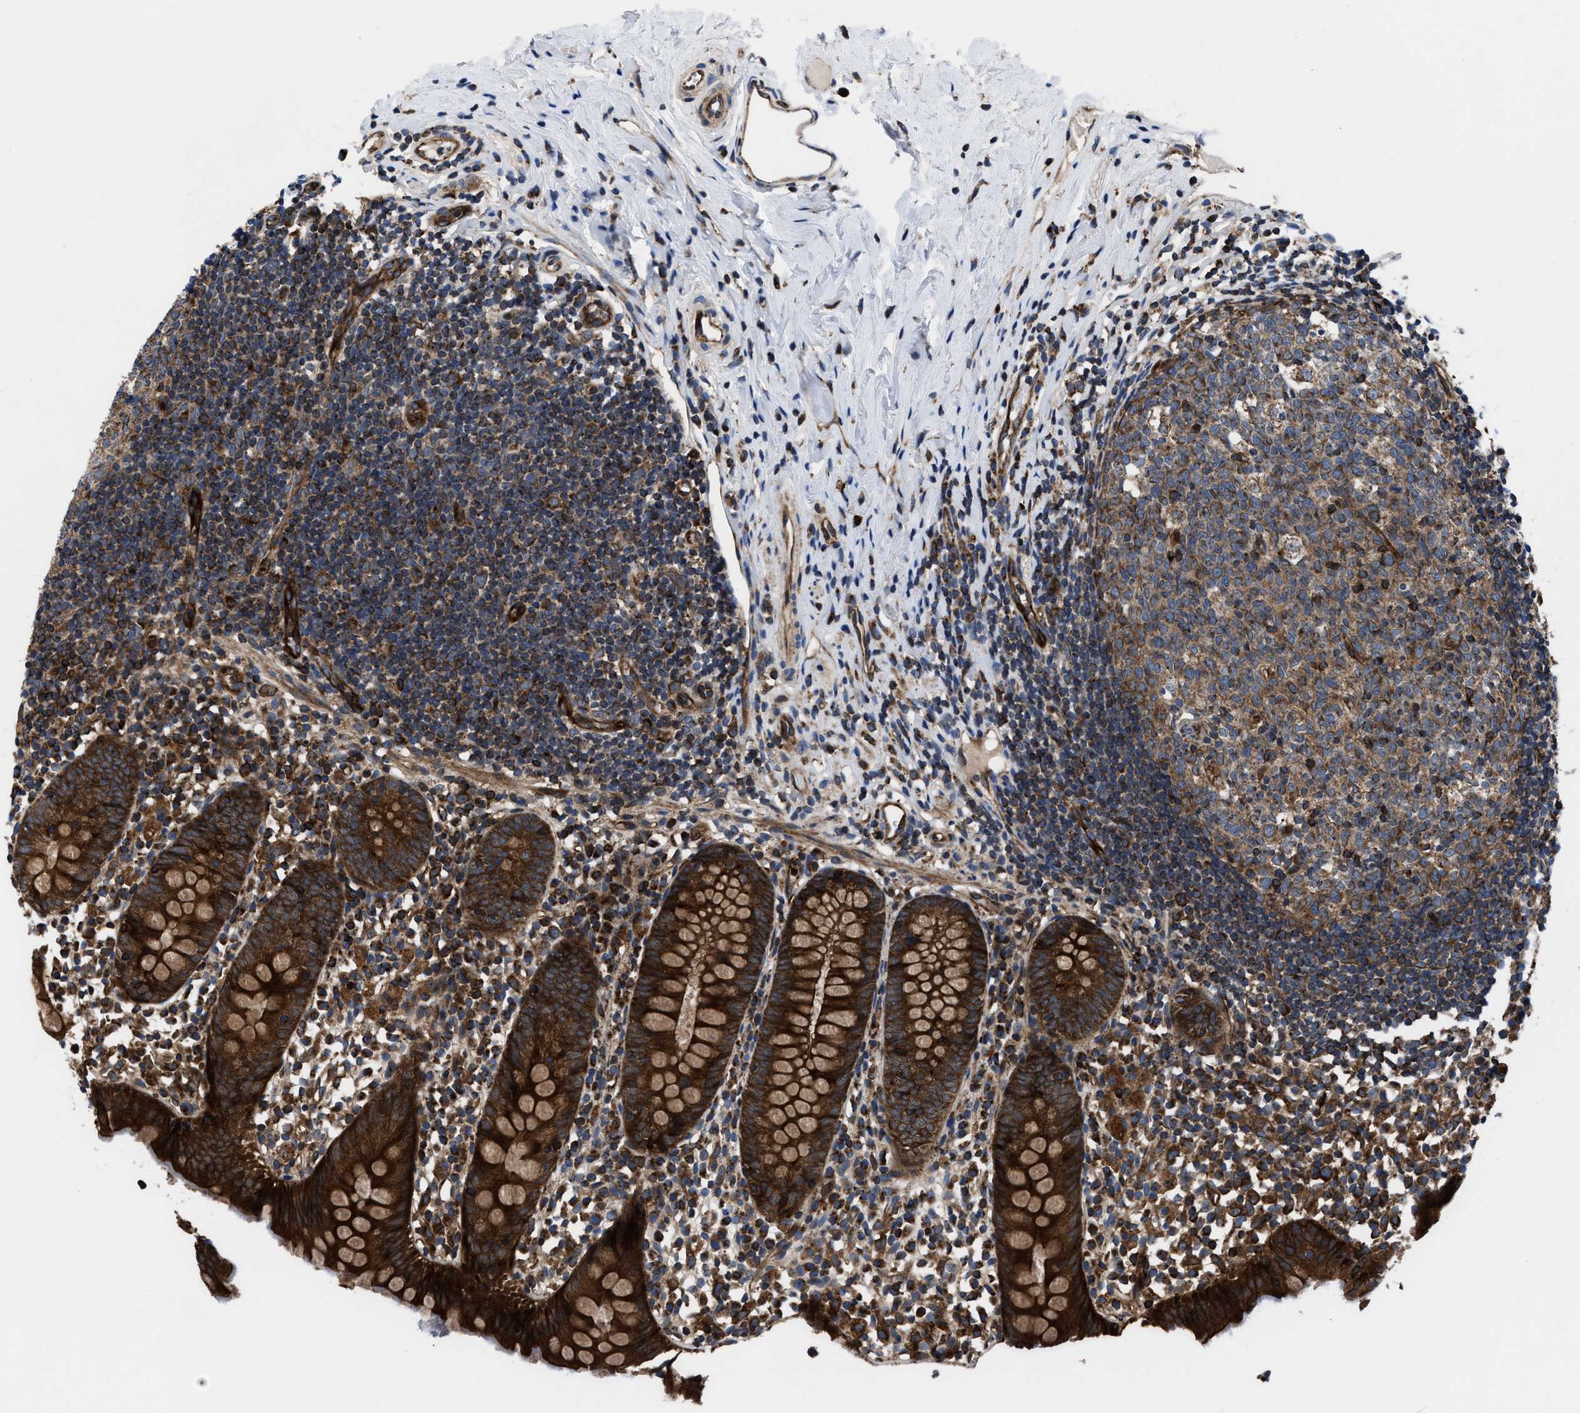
{"staining": {"intensity": "strong", "quantity": ">75%", "location": "cytoplasmic/membranous"}, "tissue": "appendix", "cell_type": "Glandular cells", "image_type": "normal", "snomed": [{"axis": "morphology", "description": "Normal tissue, NOS"}, {"axis": "topography", "description": "Appendix"}], "caption": "Appendix stained with DAB immunohistochemistry (IHC) exhibits high levels of strong cytoplasmic/membranous positivity in about >75% of glandular cells. (IHC, brightfield microscopy, high magnification).", "gene": "PRR15L", "patient": {"sex": "female", "age": 20}}